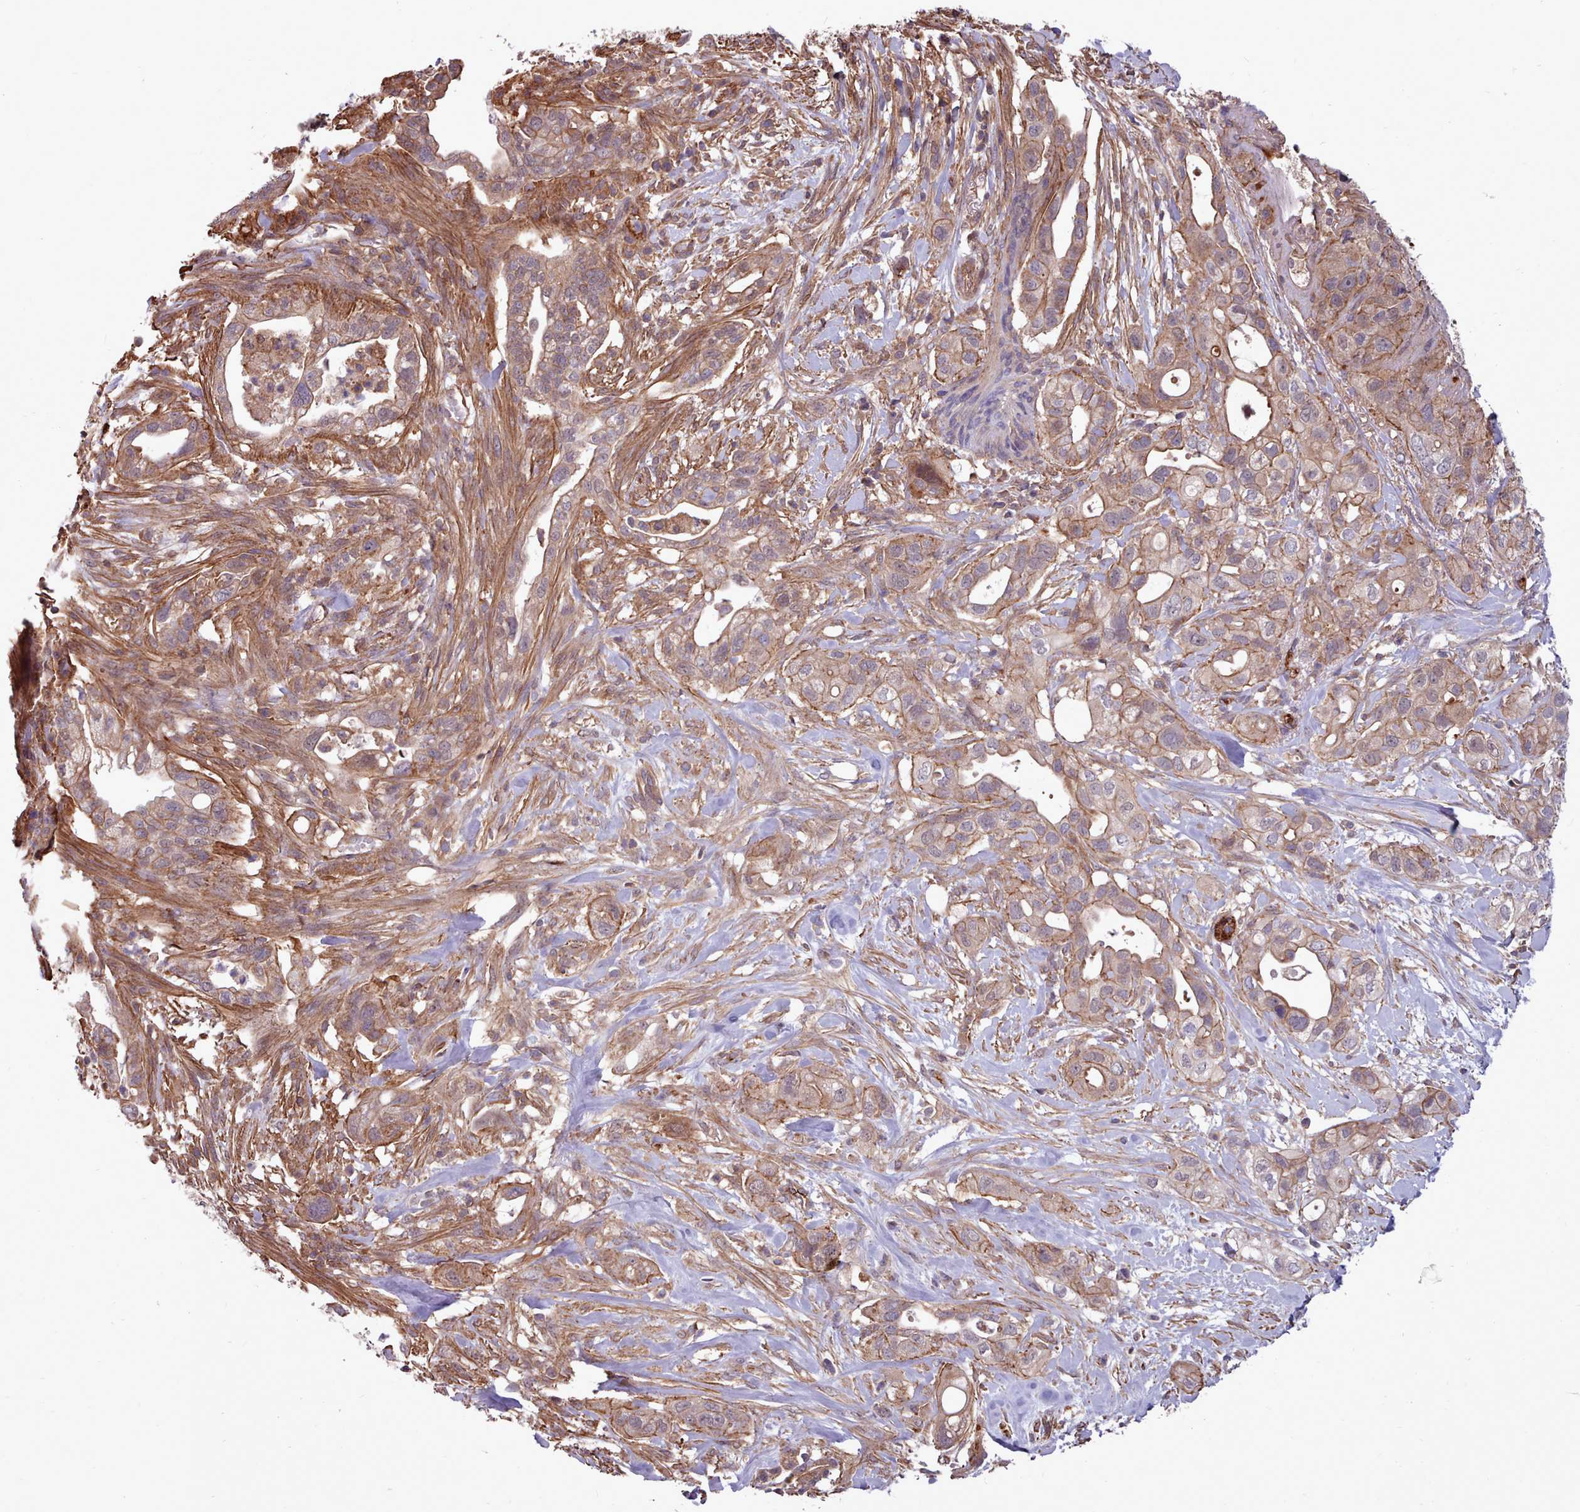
{"staining": {"intensity": "moderate", "quantity": ">75%", "location": "cytoplasmic/membranous"}, "tissue": "pancreatic cancer", "cell_type": "Tumor cells", "image_type": "cancer", "snomed": [{"axis": "morphology", "description": "Adenocarcinoma, NOS"}, {"axis": "topography", "description": "Pancreas"}], "caption": "About >75% of tumor cells in human pancreatic adenocarcinoma display moderate cytoplasmic/membranous protein staining as visualized by brown immunohistochemical staining.", "gene": "STUB1", "patient": {"sex": "male", "age": 44}}